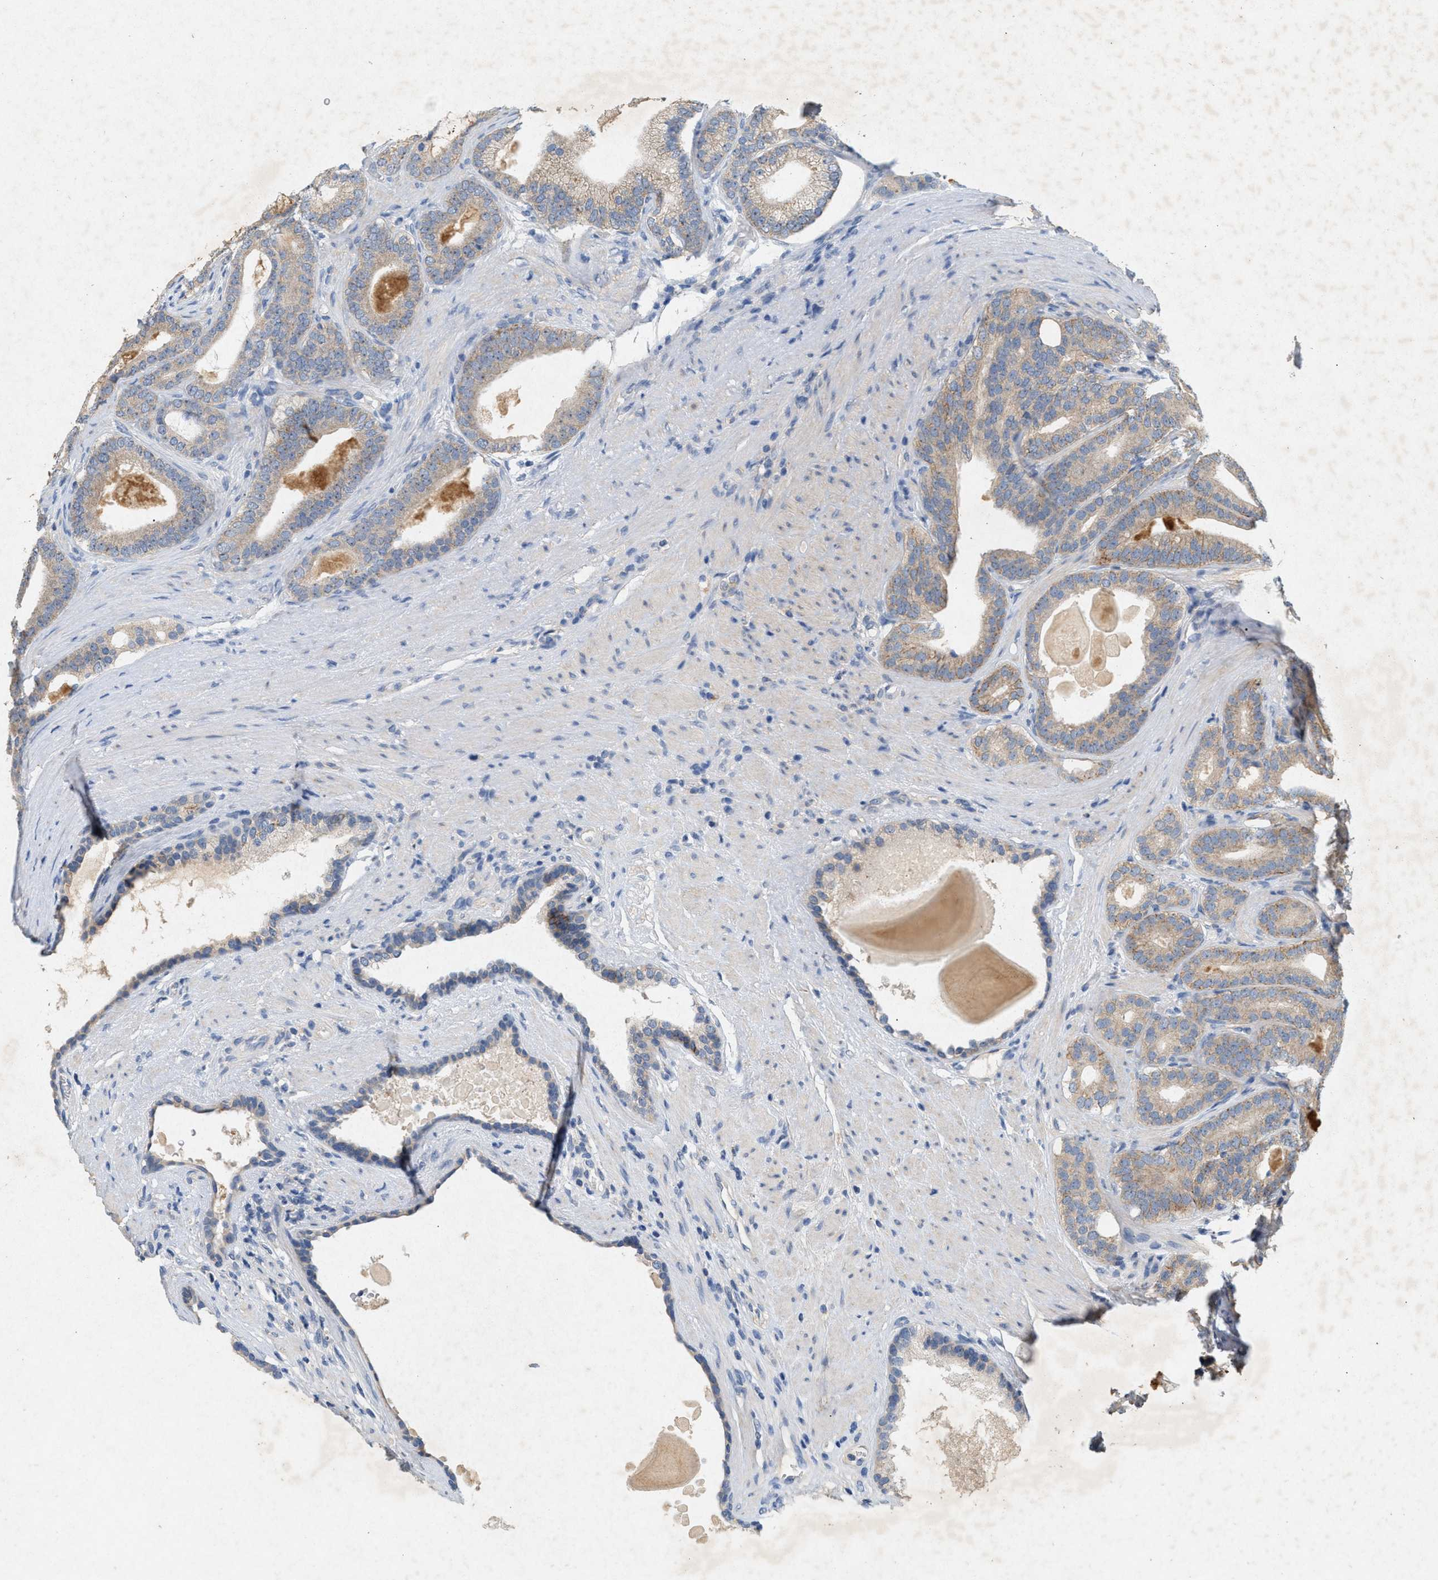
{"staining": {"intensity": "weak", "quantity": "25%-75%", "location": "cytoplasmic/membranous"}, "tissue": "prostate cancer", "cell_type": "Tumor cells", "image_type": "cancer", "snomed": [{"axis": "morphology", "description": "Adenocarcinoma, High grade"}, {"axis": "topography", "description": "Prostate"}], "caption": "Protein analysis of high-grade adenocarcinoma (prostate) tissue demonstrates weak cytoplasmic/membranous positivity in approximately 25%-75% of tumor cells. The protein of interest is shown in brown color, while the nuclei are stained blue.", "gene": "DCAF7", "patient": {"sex": "male", "age": 60}}